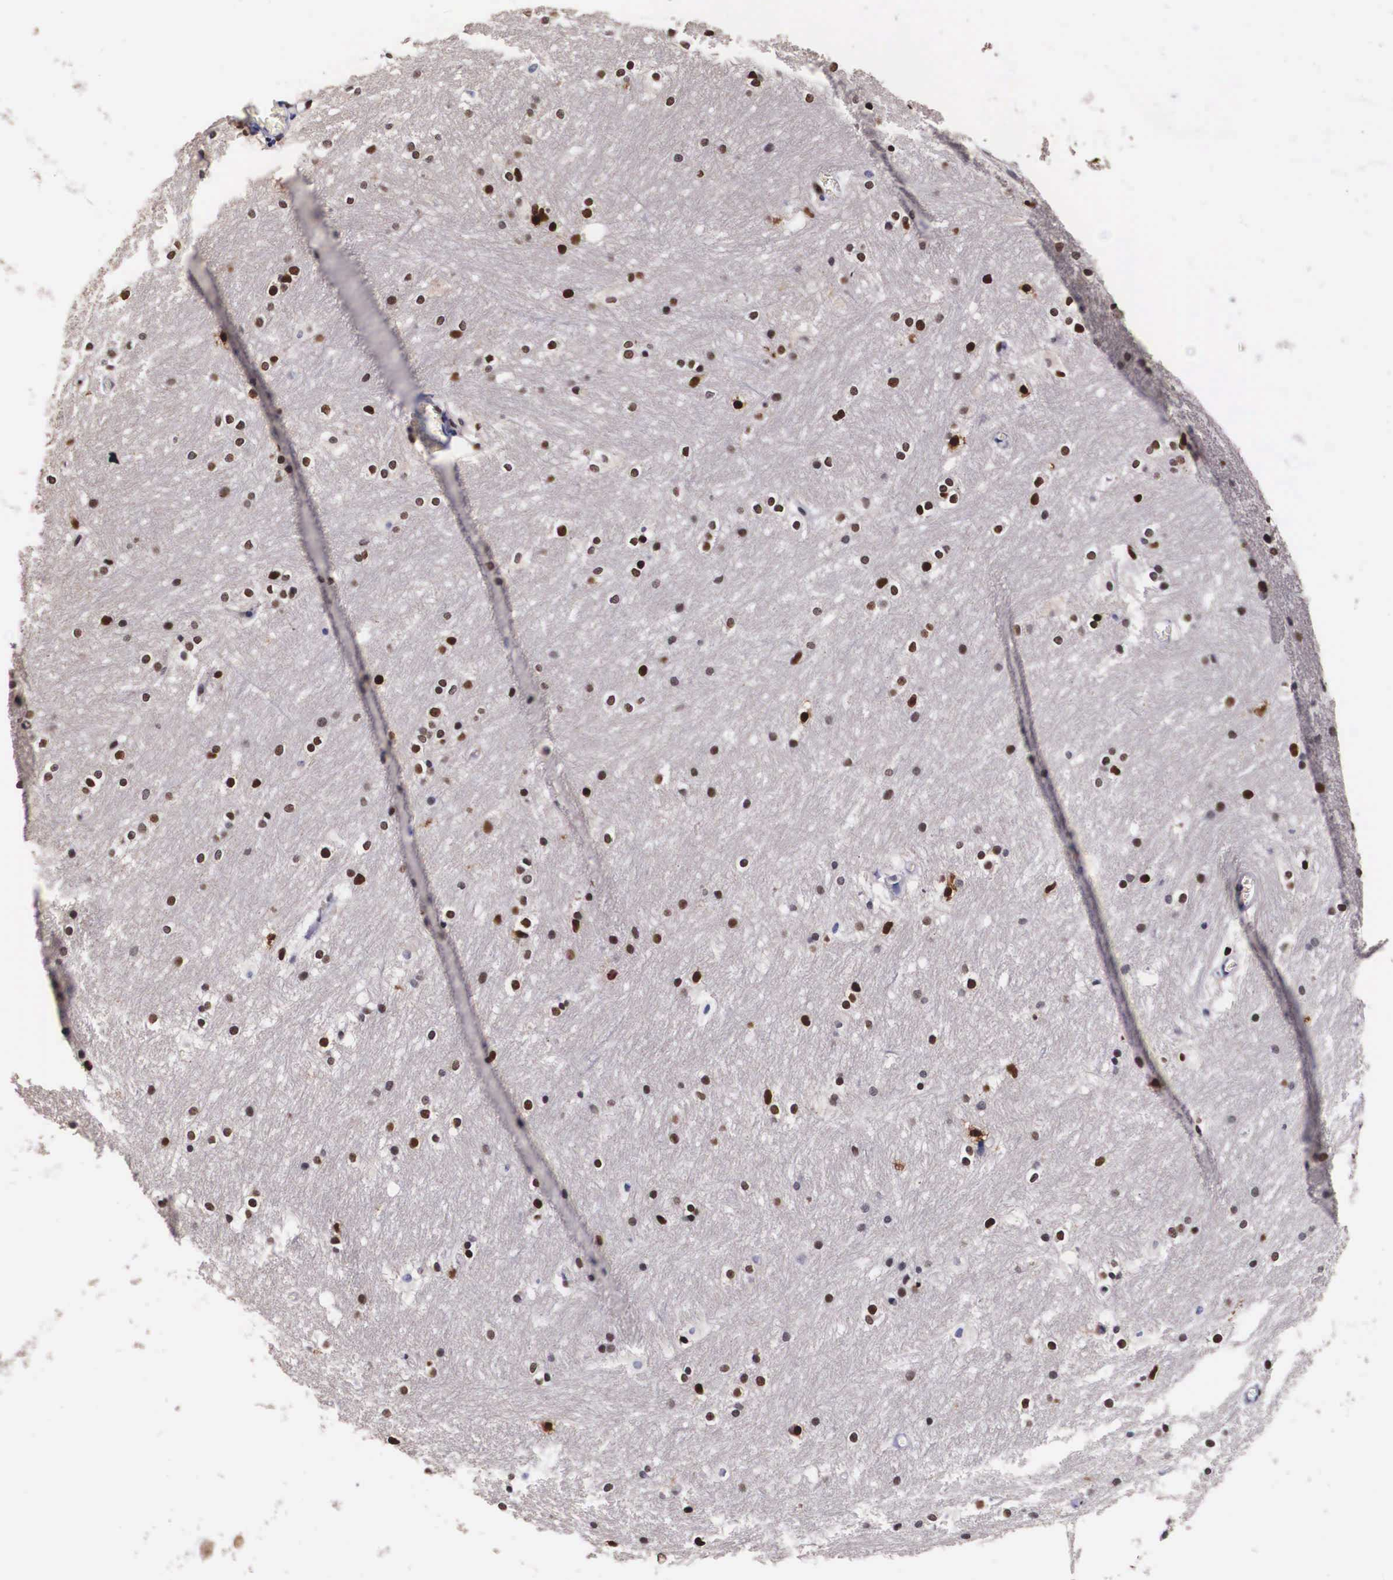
{"staining": {"intensity": "moderate", "quantity": "25%-75%", "location": "nuclear"}, "tissue": "caudate", "cell_type": "Glial cells", "image_type": "normal", "snomed": [{"axis": "morphology", "description": "Normal tissue, NOS"}, {"axis": "topography", "description": "Lateral ventricle wall"}], "caption": "An immunohistochemistry histopathology image of unremarkable tissue is shown. Protein staining in brown highlights moderate nuclear positivity in caudate within glial cells.", "gene": "KHDRBS3", "patient": {"sex": "female", "age": 19}}